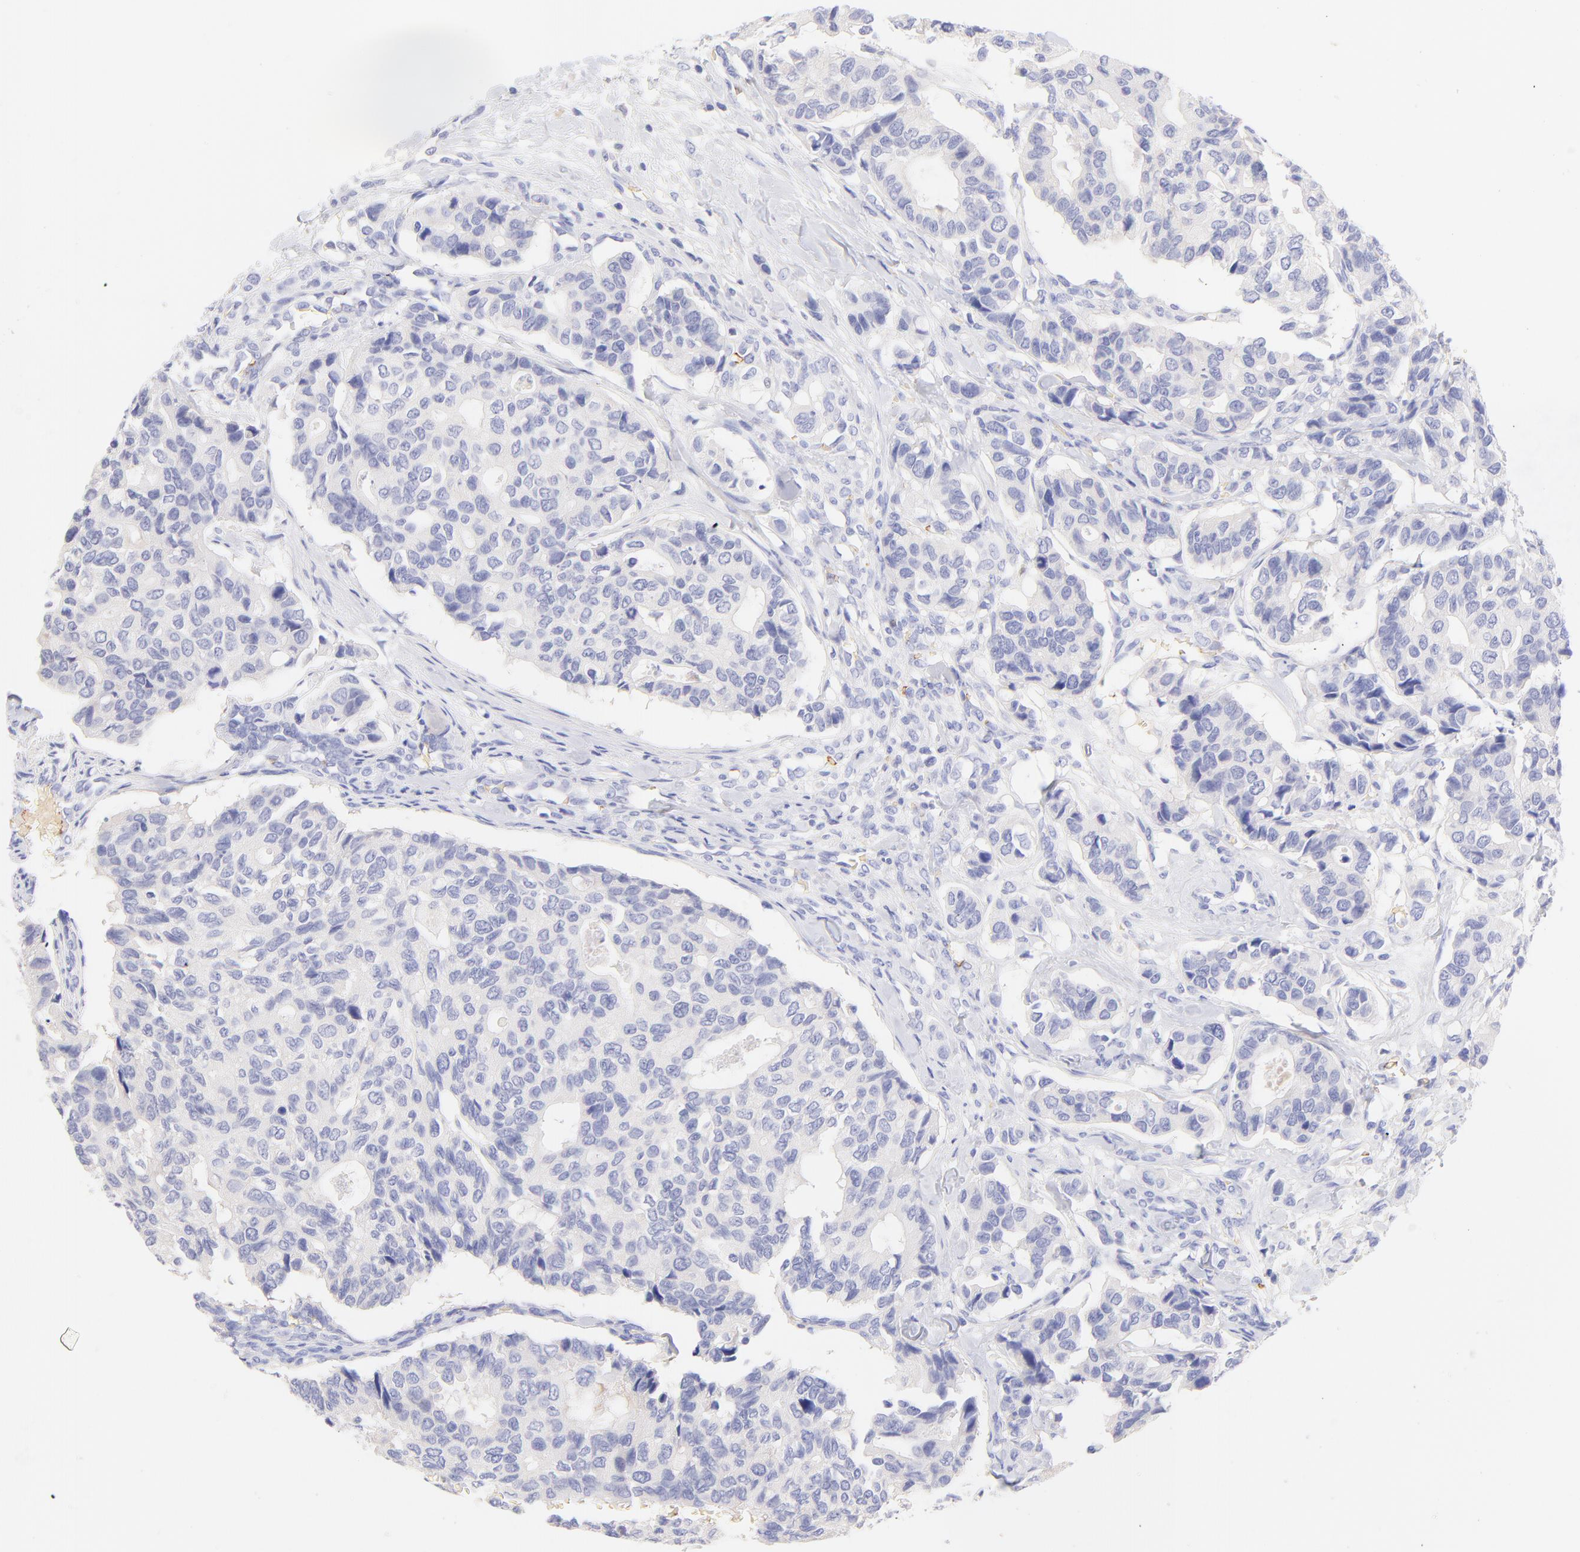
{"staining": {"intensity": "negative", "quantity": "none", "location": "none"}, "tissue": "breast cancer", "cell_type": "Tumor cells", "image_type": "cancer", "snomed": [{"axis": "morphology", "description": "Duct carcinoma"}, {"axis": "topography", "description": "Breast"}], "caption": "DAB (3,3'-diaminobenzidine) immunohistochemical staining of breast cancer exhibits no significant expression in tumor cells. The staining was performed using DAB (3,3'-diaminobenzidine) to visualize the protein expression in brown, while the nuclei were stained in blue with hematoxylin (Magnification: 20x).", "gene": "FRMPD3", "patient": {"sex": "female", "age": 69}}